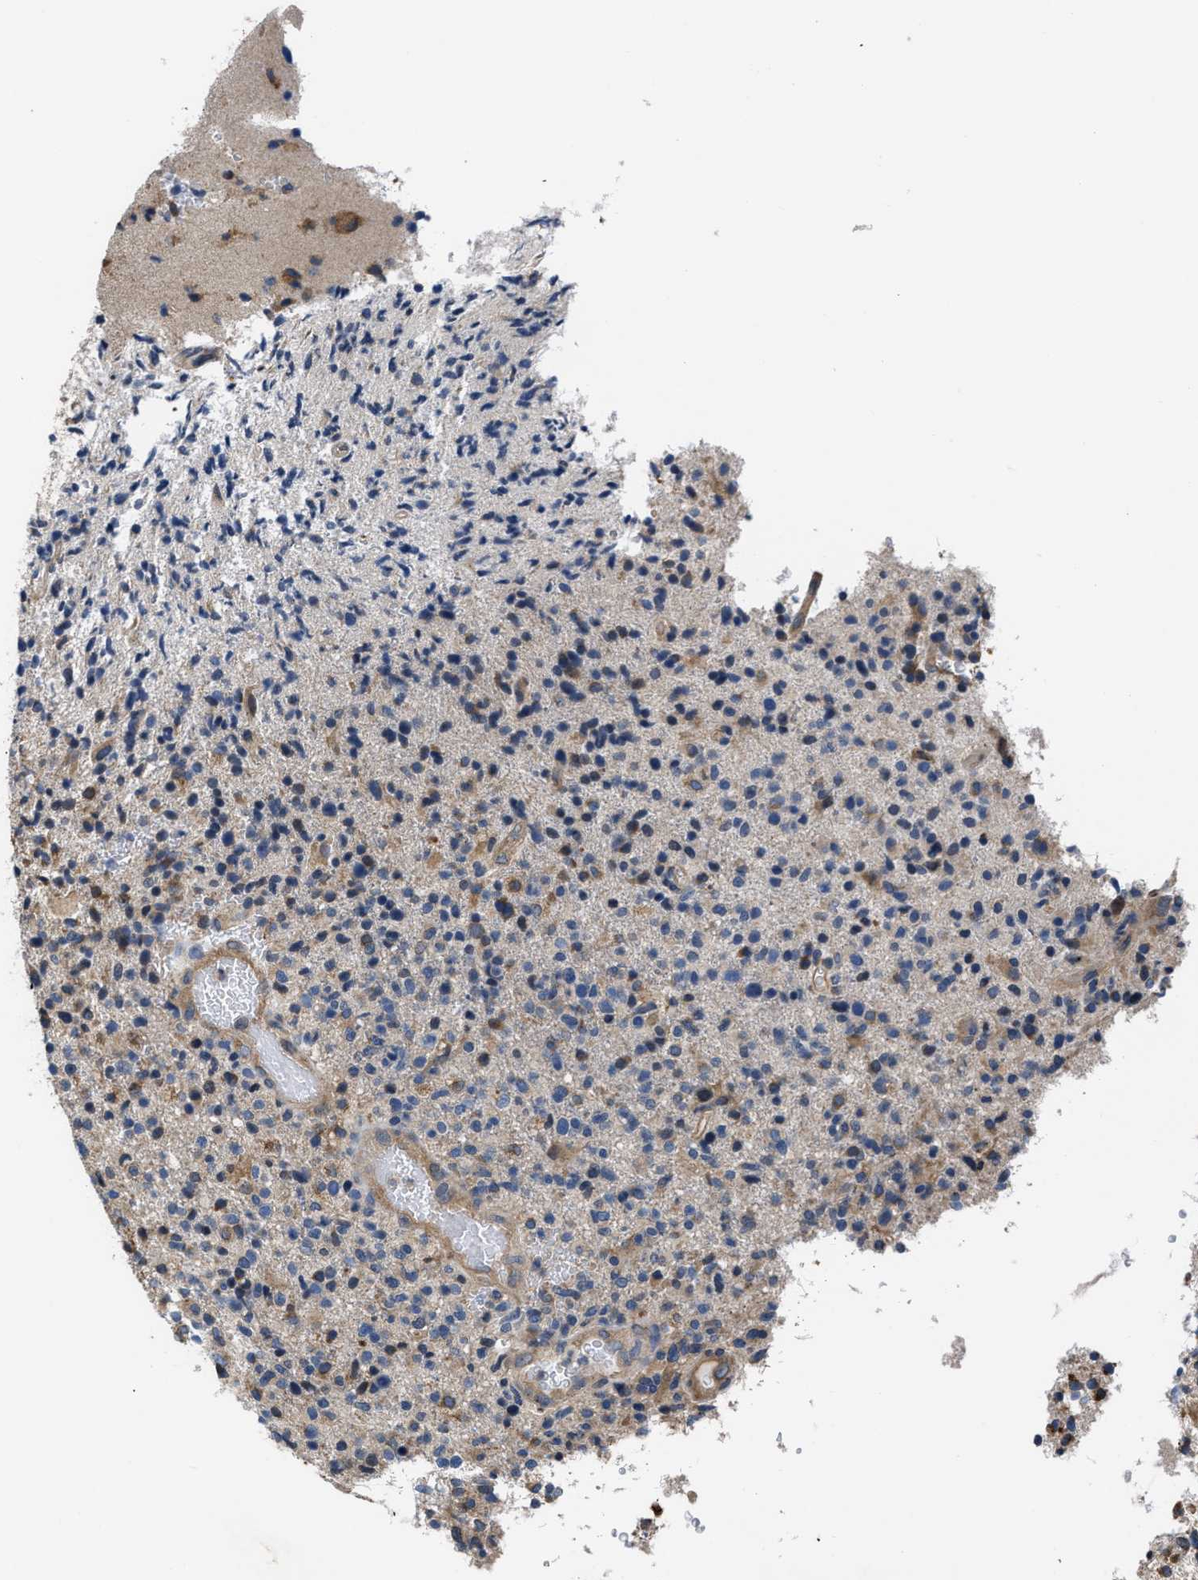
{"staining": {"intensity": "moderate", "quantity": "25%-75%", "location": "cytoplasmic/membranous"}, "tissue": "glioma", "cell_type": "Tumor cells", "image_type": "cancer", "snomed": [{"axis": "morphology", "description": "Glioma, malignant, High grade"}, {"axis": "topography", "description": "Brain"}], "caption": "High-power microscopy captured an immunohistochemistry photomicrograph of glioma, revealing moderate cytoplasmic/membranous positivity in approximately 25%-75% of tumor cells. Nuclei are stained in blue.", "gene": "CEP128", "patient": {"sex": "male", "age": 72}}